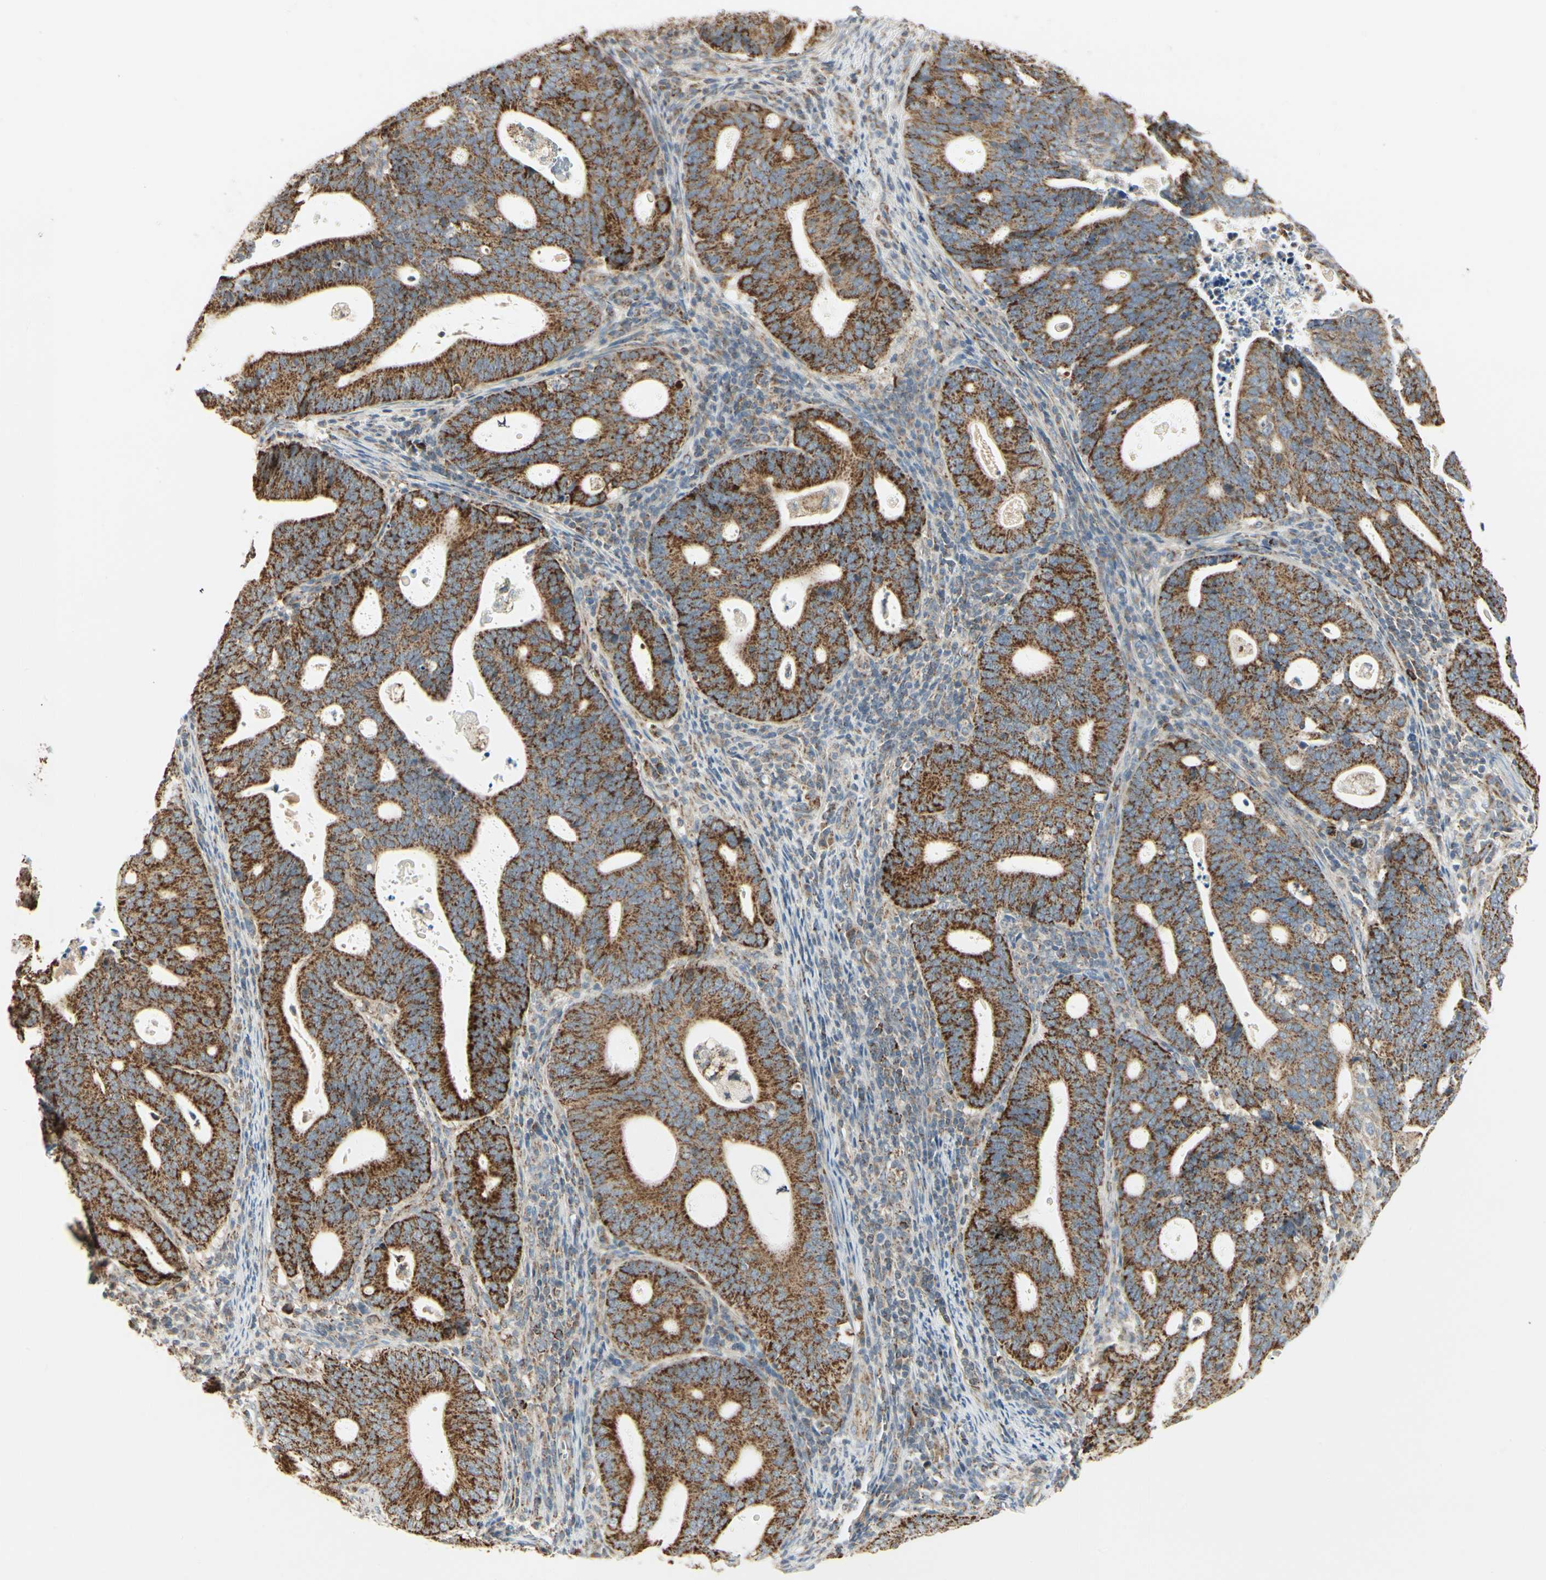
{"staining": {"intensity": "strong", "quantity": ">75%", "location": "cytoplasmic/membranous"}, "tissue": "endometrial cancer", "cell_type": "Tumor cells", "image_type": "cancer", "snomed": [{"axis": "morphology", "description": "Adenocarcinoma, NOS"}, {"axis": "topography", "description": "Uterus"}], "caption": "Immunohistochemical staining of human endometrial cancer demonstrates high levels of strong cytoplasmic/membranous protein staining in about >75% of tumor cells.", "gene": "ANKS6", "patient": {"sex": "female", "age": 83}}